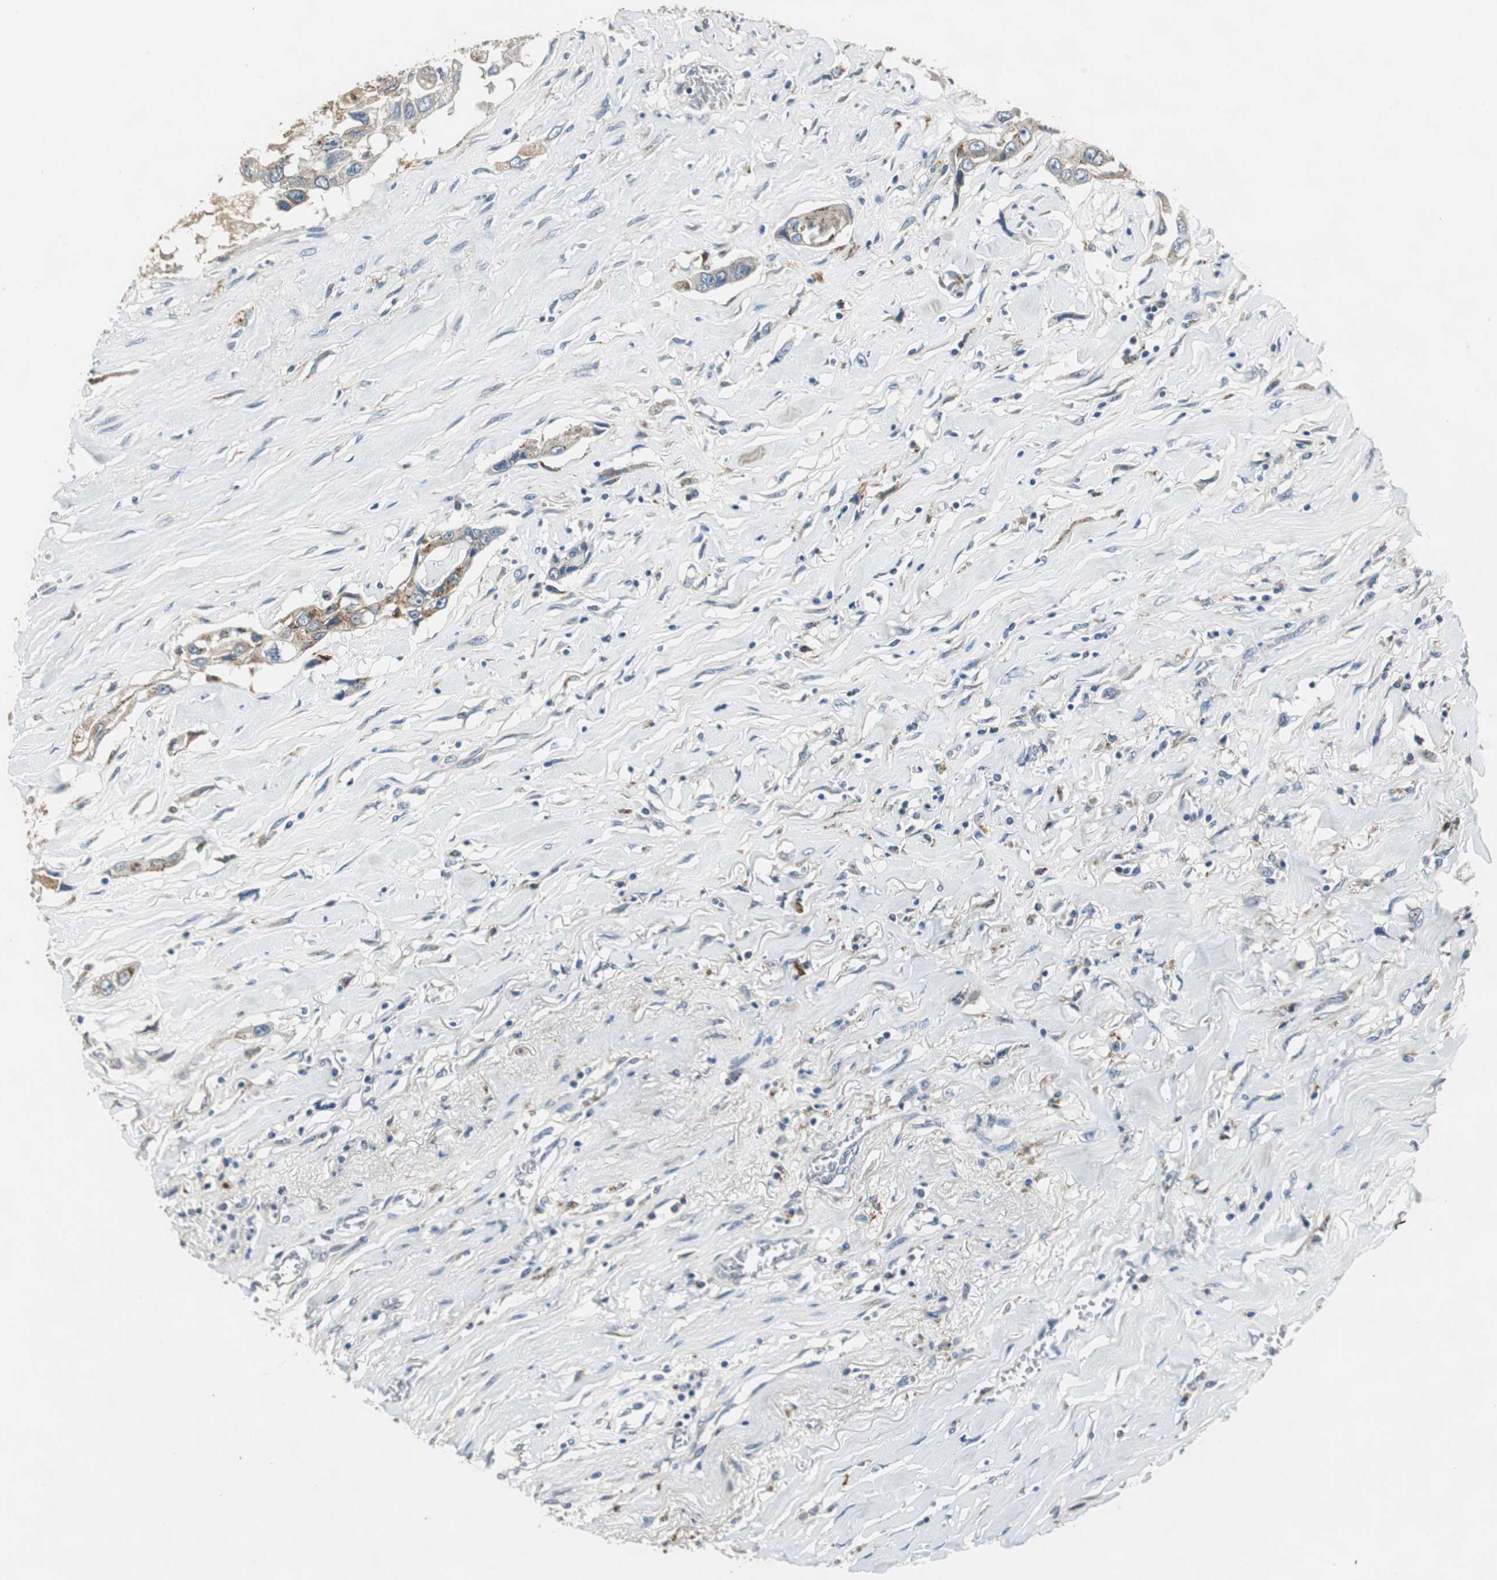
{"staining": {"intensity": "moderate", "quantity": "25%-75%", "location": "cytoplasmic/membranous"}, "tissue": "lung cancer", "cell_type": "Tumor cells", "image_type": "cancer", "snomed": [{"axis": "morphology", "description": "Squamous cell carcinoma, NOS"}, {"axis": "topography", "description": "Lung"}], "caption": "Squamous cell carcinoma (lung) stained with a brown dye exhibits moderate cytoplasmic/membranous positive staining in about 25%-75% of tumor cells.", "gene": "NIT1", "patient": {"sex": "male", "age": 71}}